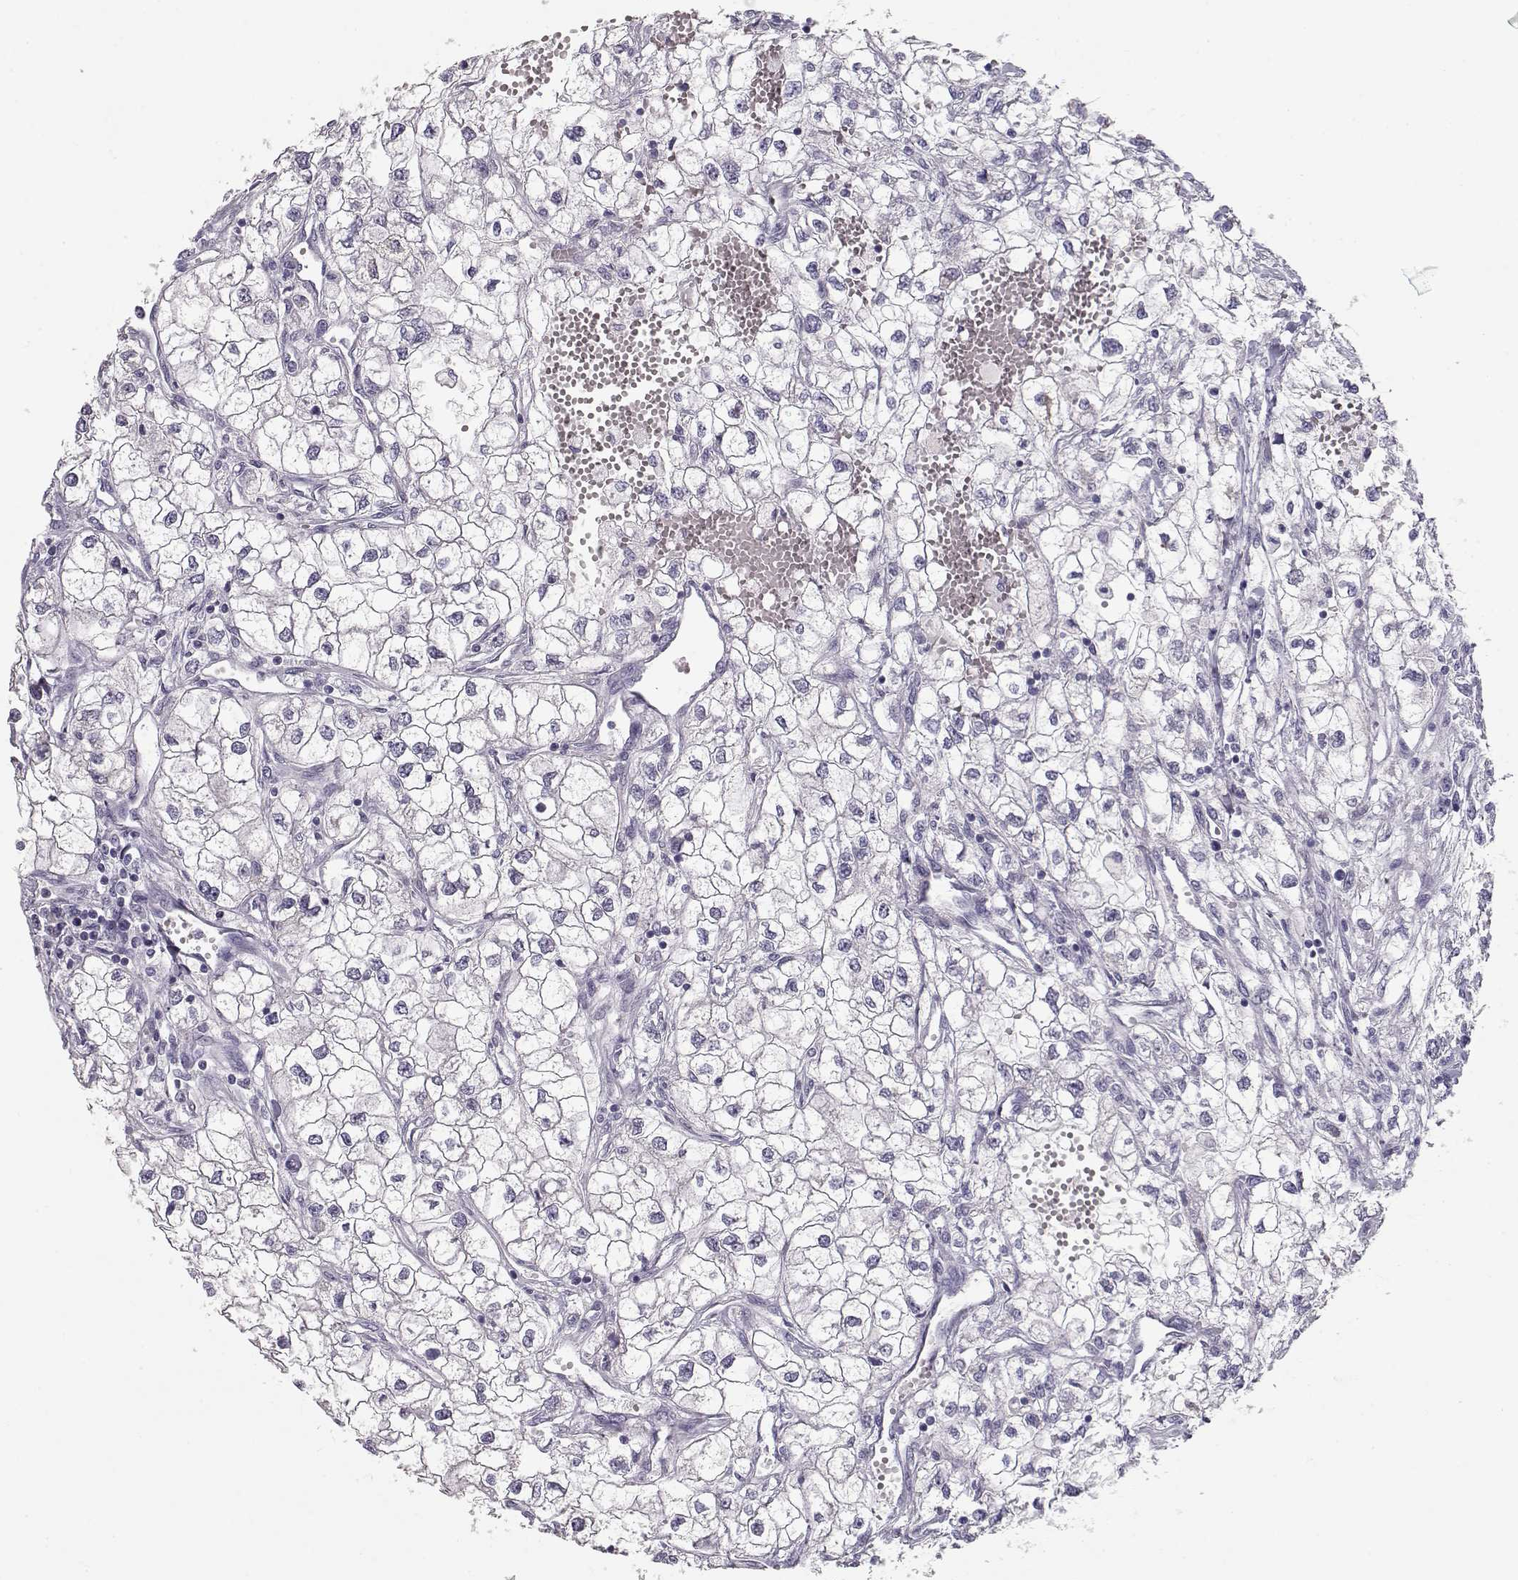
{"staining": {"intensity": "negative", "quantity": "none", "location": "none"}, "tissue": "renal cancer", "cell_type": "Tumor cells", "image_type": "cancer", "snomed": [{"axis": "morphology", "description": "Adenocarcinoma, NOS"}, {"axis": "topography", "description": "Kidney"}], "caption": "IHC micrograph of neoplastic tissue: renal adenocarcinoma stained with DAB (3,3'-diaminobenzidine) reveals no significant protein staining in tumor cells.", "gene": "LAMB3", "patient": {"sex": "male", "age": 59}}